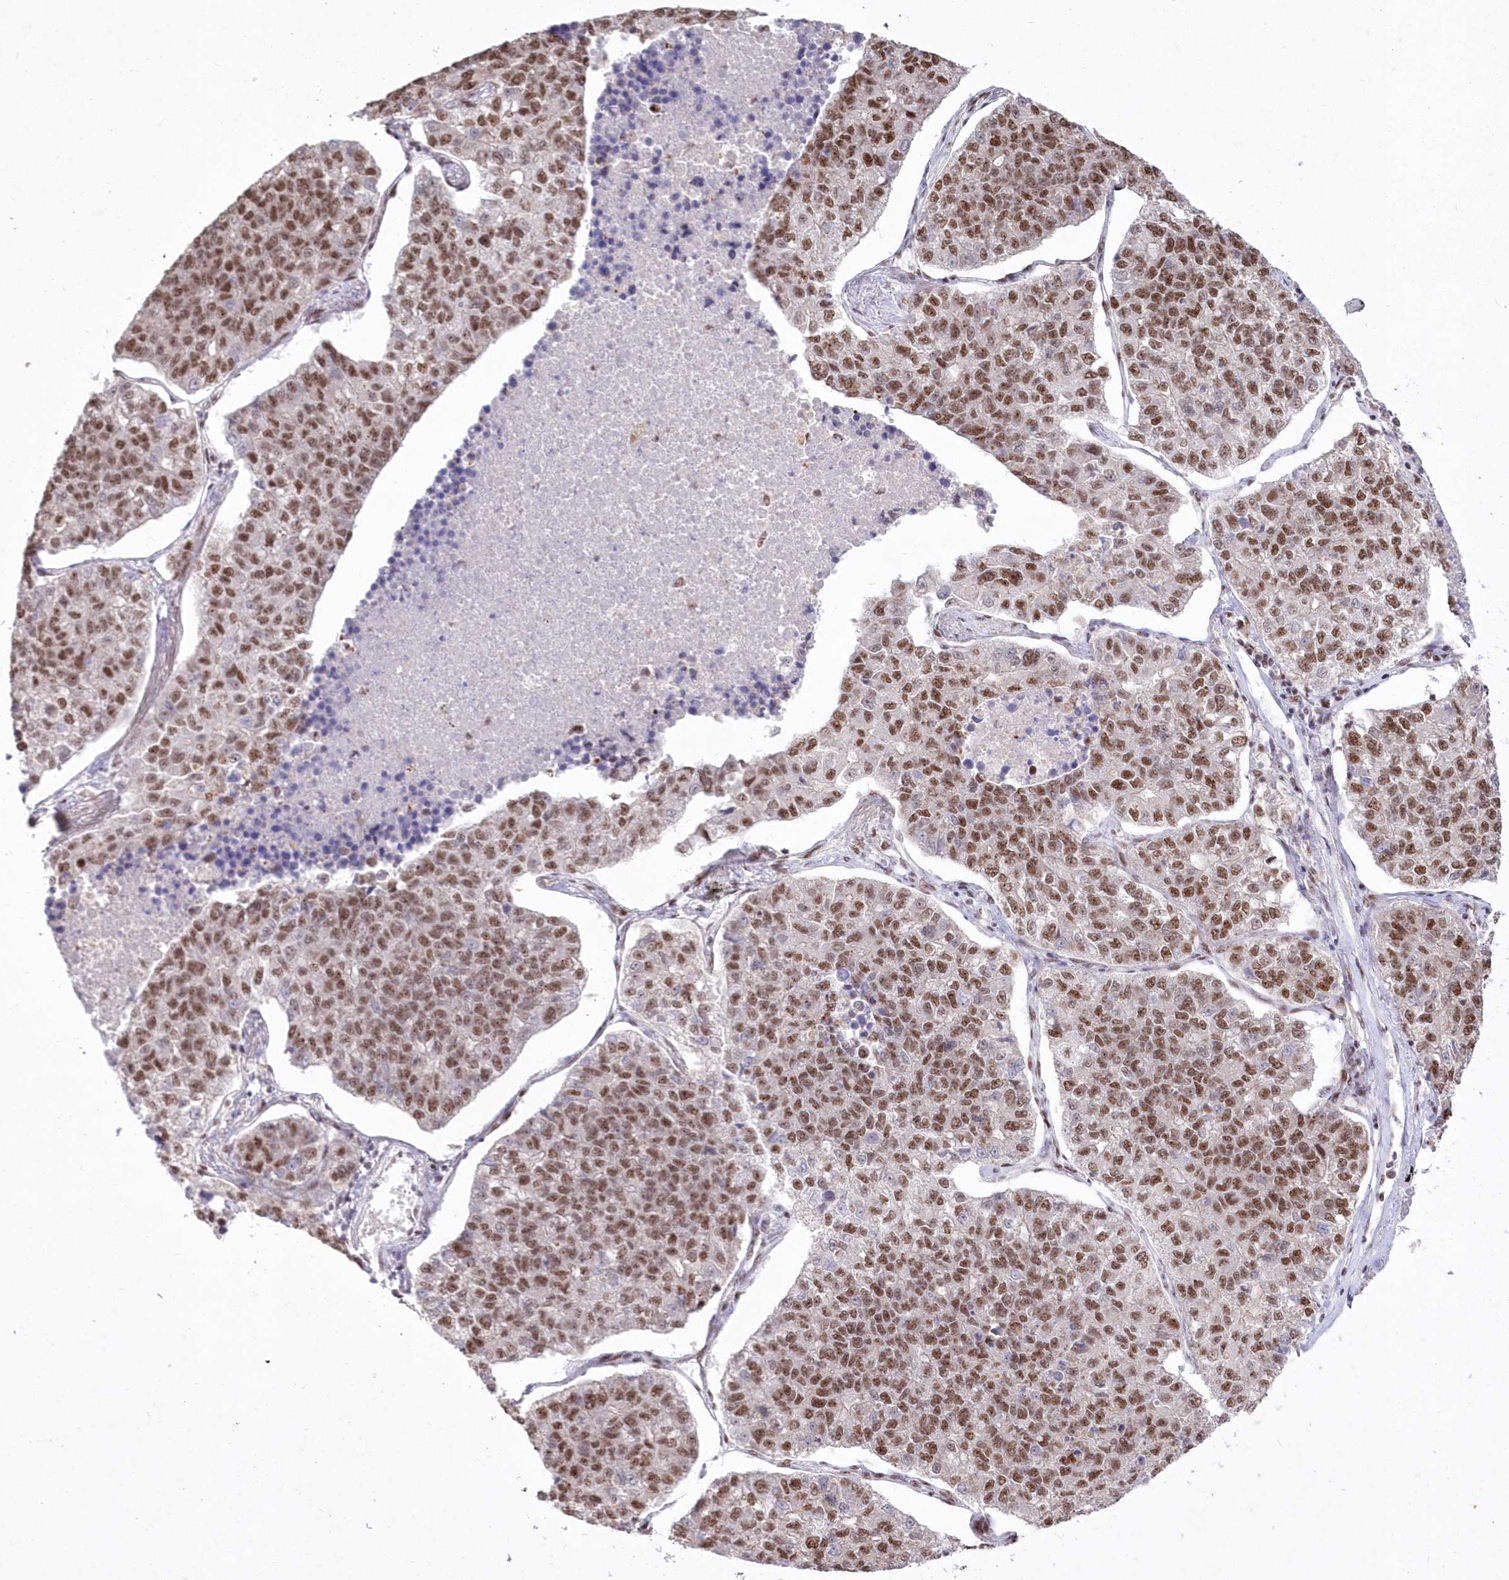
{"staining": {"intensity": "moderate", "quantity": ">75%", "location": "nuclear"}, "tissue": "lung cancer", "cell_type": "Tumor cells", "image_type": "cancer", "snomed": [{"axis": "morphology", "description": "Adenocarcinoma, NOS"}, {"axis": "topography", "description": "Lung"}], "caption": "The micrograph shows staining of adenocarcinoma (lung), revealing moderate nuclear protein positivity (brown color) within tumor cells.", "gene": "WBP1L", "patient": {"sex": "male", "age": 49}}